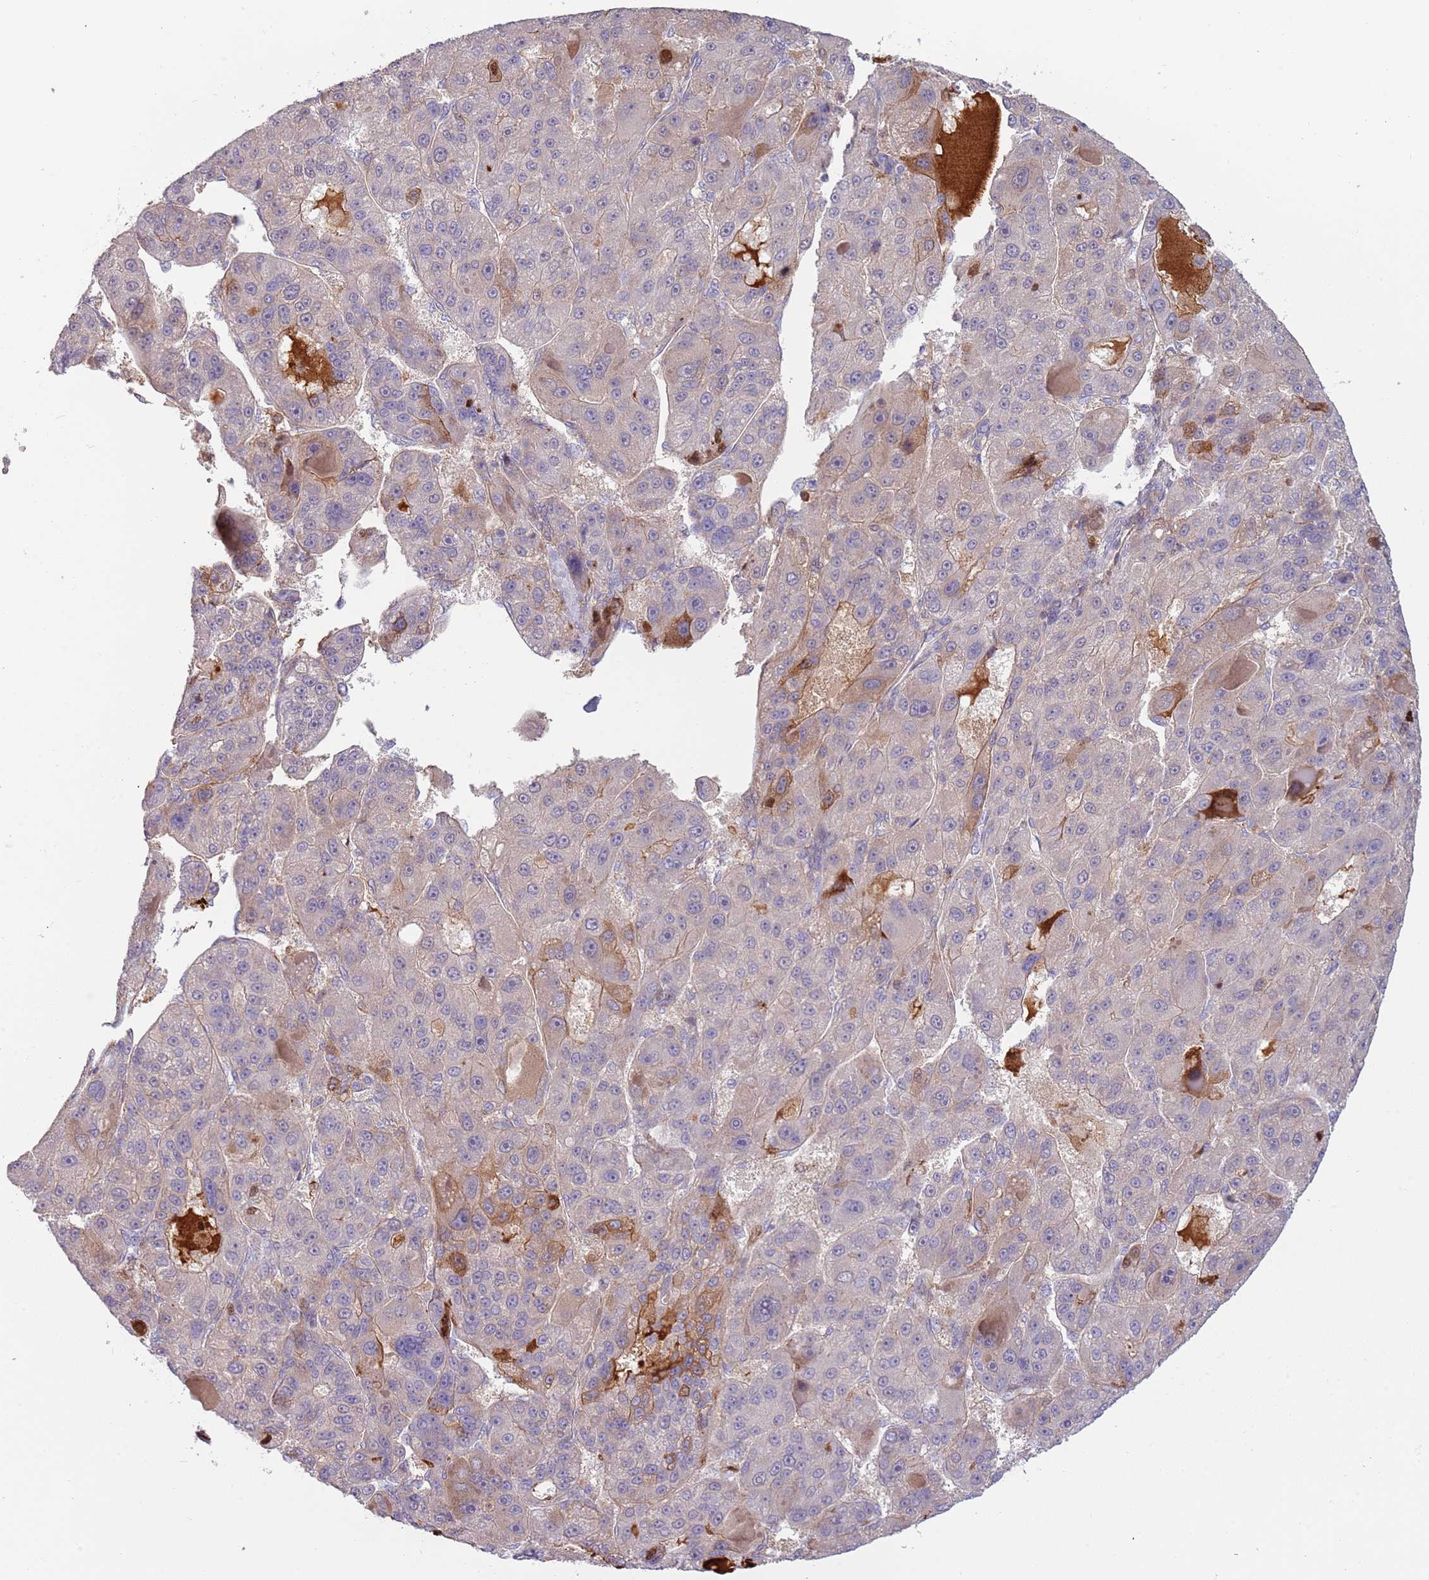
{"staining": {"intensity": "strong", "quantity": "<25%", "location": "cytoplasmic/membranous"}, "tissue": "liver cancer", "cell_type": "Tumor cells", "image_type": "cancer", "snomed": [{"axis": "morphology", "description": "Carcinoma, Hepatocellular, NOS"}, {"axis": "topography", "description": "Liver"}], "caption": "This photomicrograph reveals liver hepatocellular carcinoma stained with immunohistochemistry (IHC) to label a protein in brown. The cytoplasmic/membranous of tumor cells show strong positivity for the protein. Nuclei are counter-stained blue.", "gene": "NADK", "patient": {"sex": "male", "age": 76}}